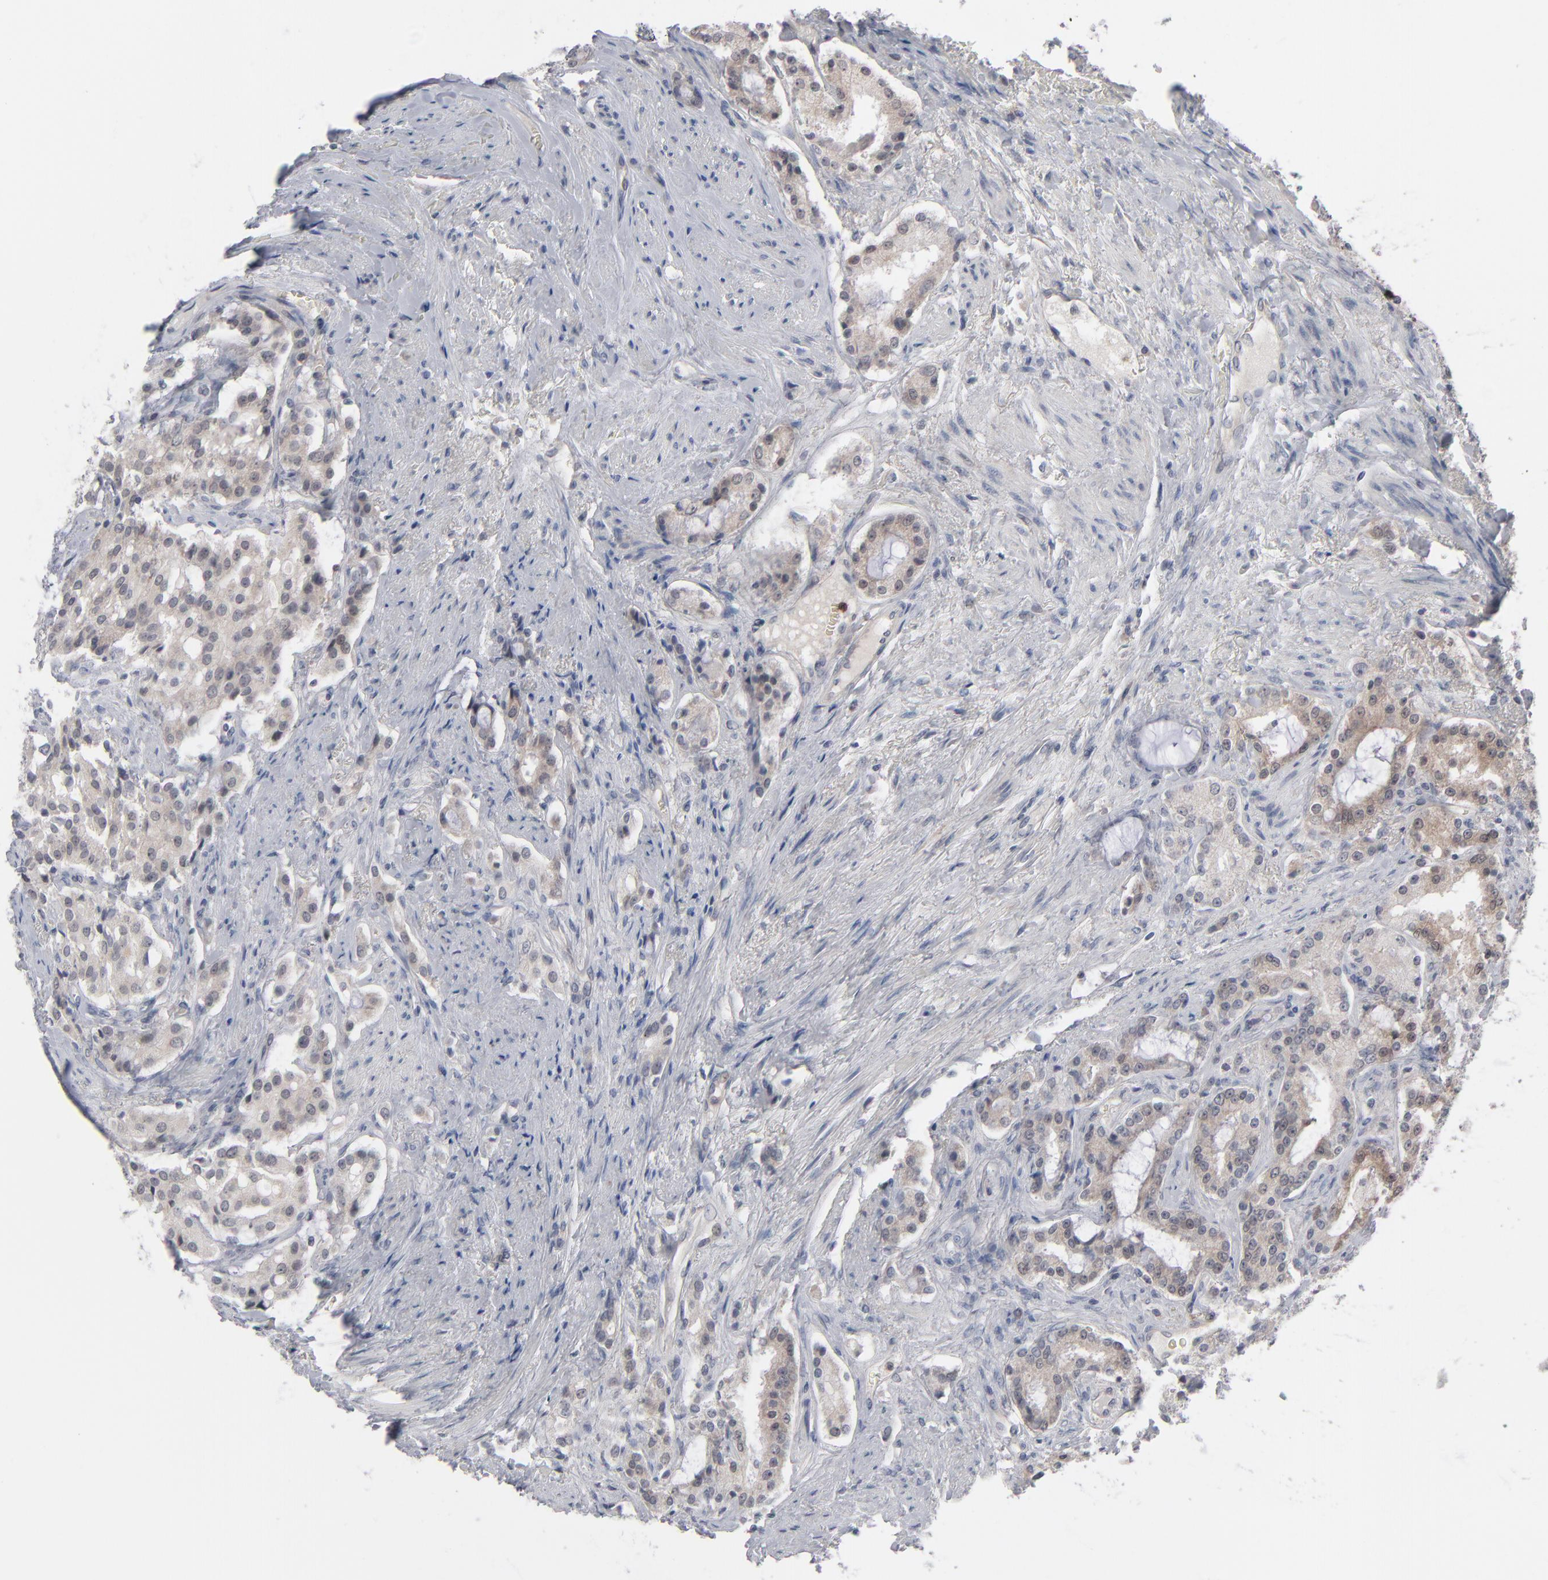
{"staining": {"intensity": "weak", "quantity": ">75%", "location": "cytoplasmic/membranous"}, "tissue": "prostate cancer", "cell_type": "Tumor cells", "image_type": "cancer", "snomed": [{"axis": "morphology", "description": "Adenocarcinoma, Medium grade"}, {"axis": "topography", "description": "Prostate"}], "caption": "DAB immunohistochemical staining of medium-grade adenocarcinoma (prostate) reveals weak cytoplasmic/membranous protein staining in about >75% of tumor cells.", "gene": "POF1B", "patient": {"sex": "male", "age": 72}}